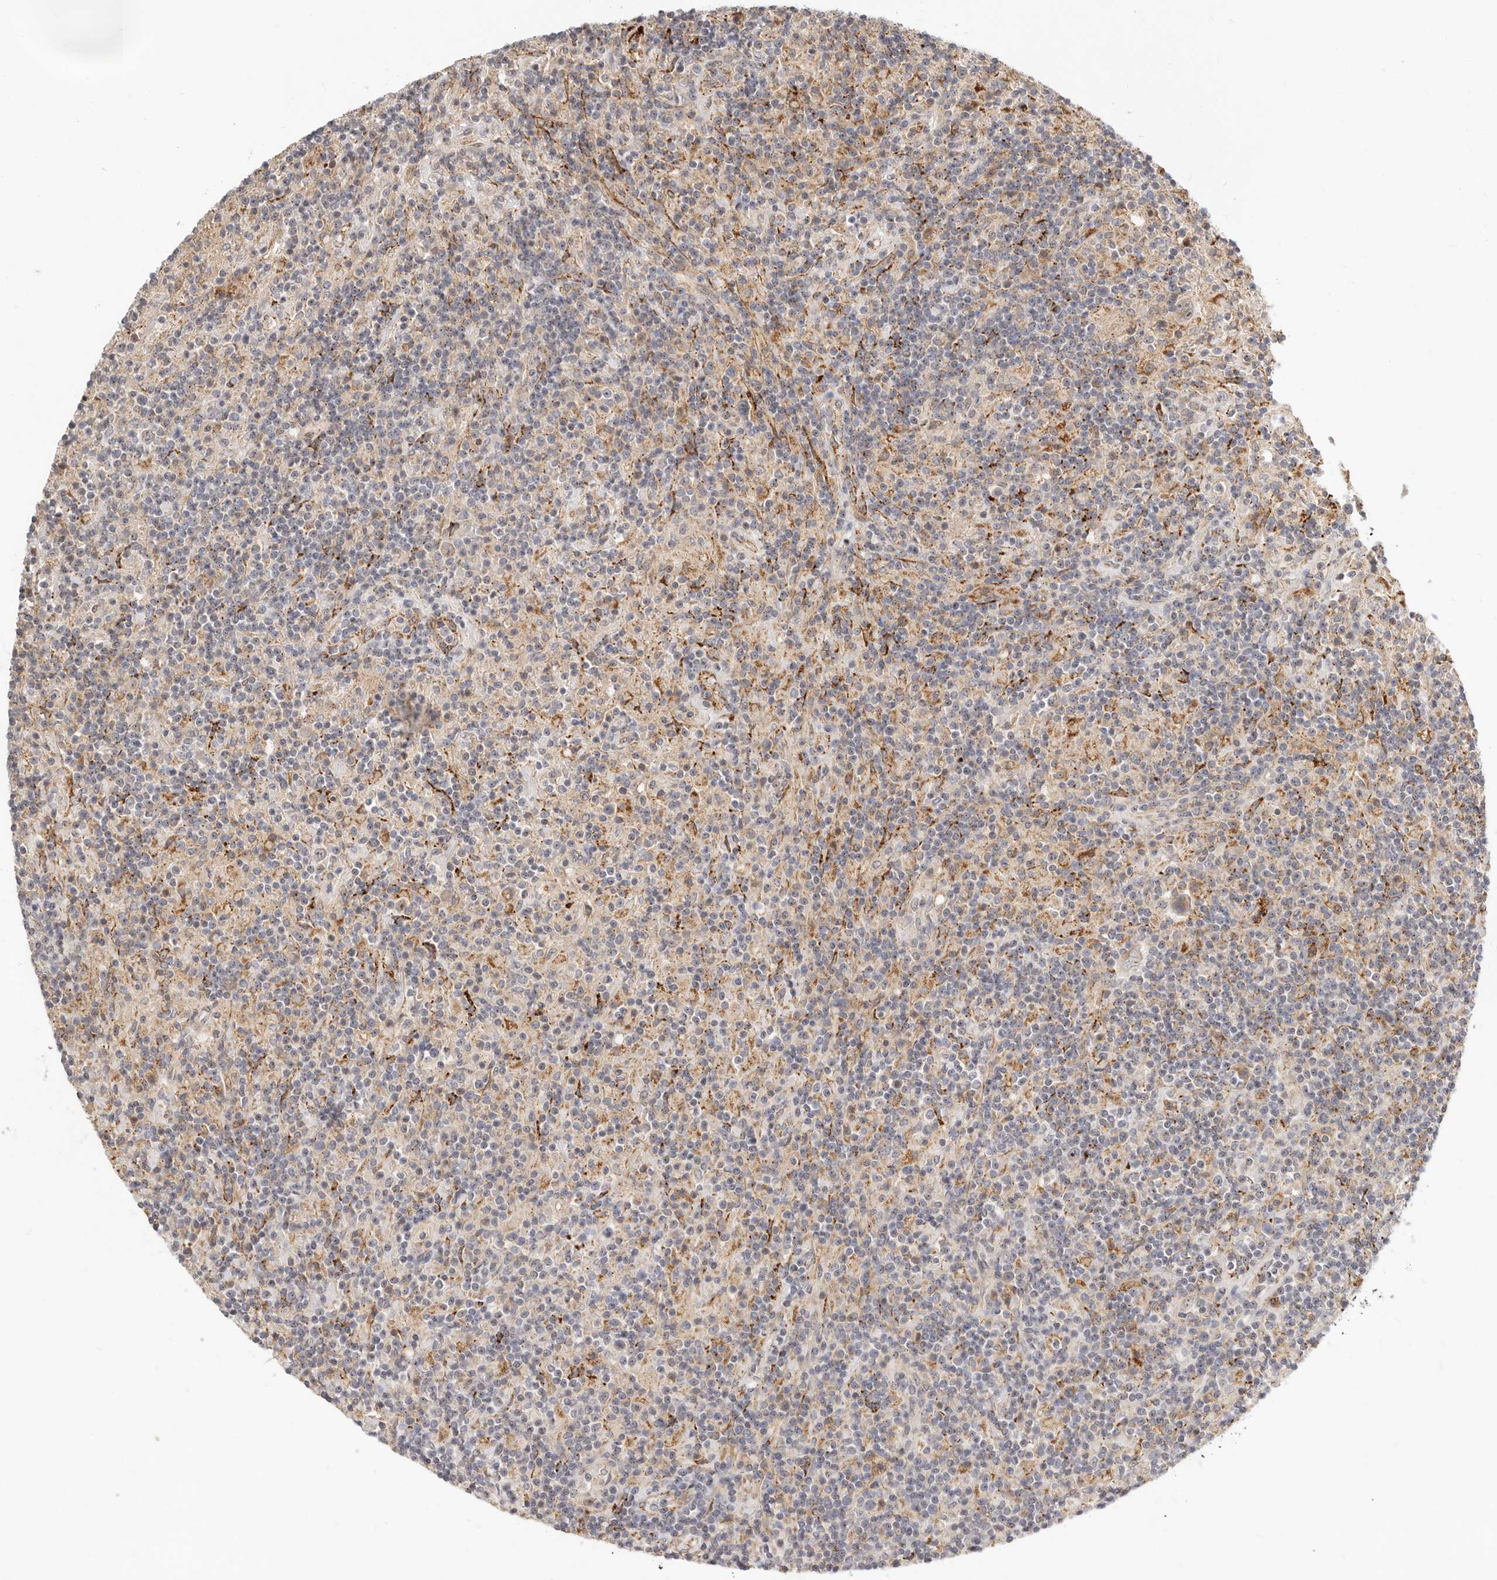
{"staining": {"intensity": "negative", "quantity": "none", "location": "none"}, "tissue": "lymphoma", "cell_type": "Tumor cells", "image_type": "cancer", "snomed": [{"axis": "morphology", "description": "Hodgkin's disease, NOS"}, {"axis": "topography", "description": "Lymph node"}], "caption": "This micrograph is of lymphoma stained with immunohistochemistry (IHC) to label a protein in brown with the nuclei are counter-stained blue. There is no positivity in tumor cells.", "gene": "MICALL2", "patient": {"sex": "male", "age": 70}}